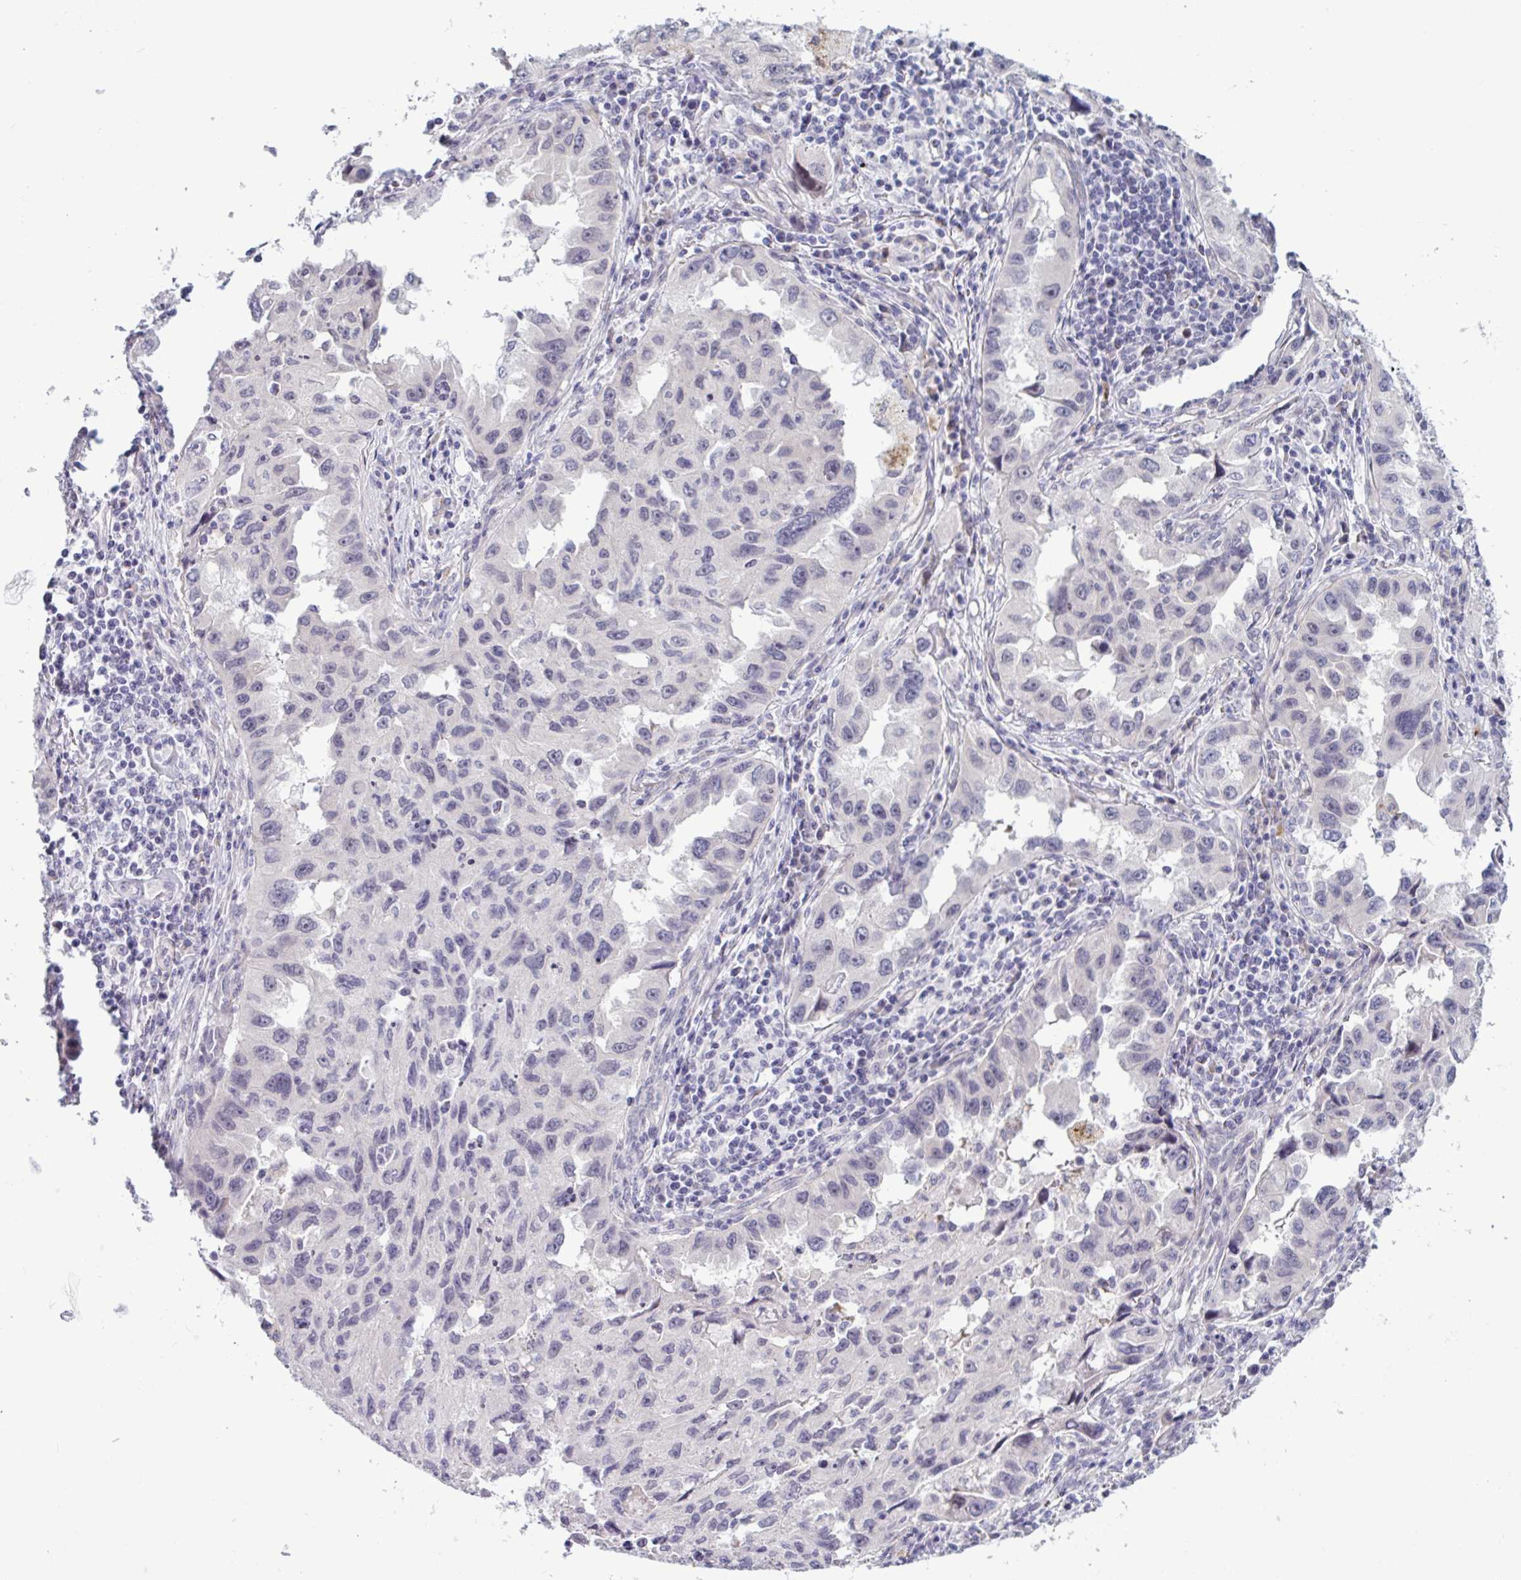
{"staining": {"intensity": "negative", "quantity": "none", "location": "none"}, "tissue": "lung cancer", "cell_type": "Tumor cells", "image_type": "cancer", "snomed": [{"axis": "morphology", "description": "Adenocarcinoma, NOS"}, {"axis": "topography", "description": "Lung"}], "caption": "There is no significant staining in tumor cells of lung cancer. Nuclei are stained in blue.", "gene": "TCEAL8", "patient": {"sex": "female", "age": 73}}